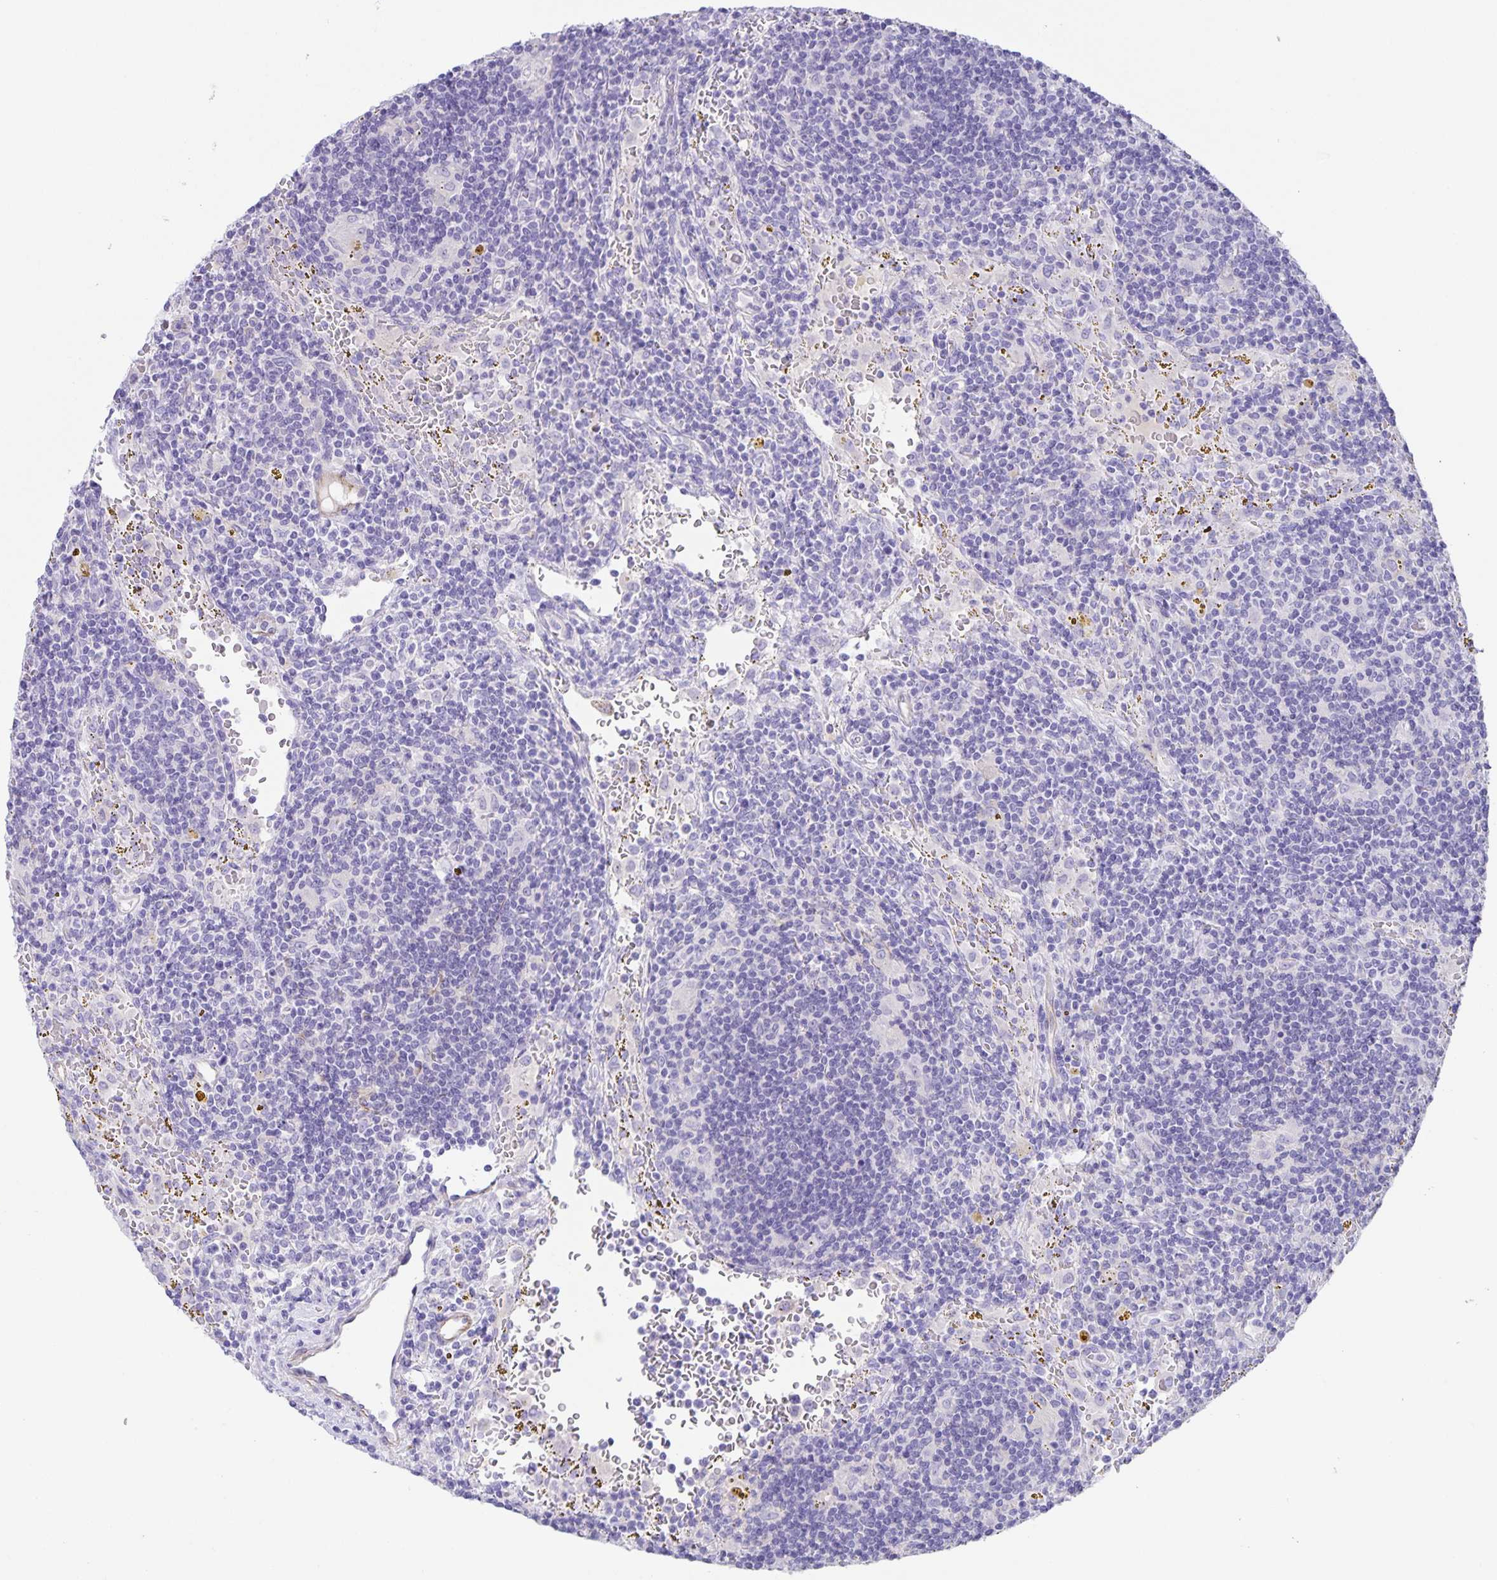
{"staining": {"intensity": "negative", "quantity": "none", "location": "none"}, "tissue": "lymphoma", "cell_type": "Tumor cells", "image_type": "cancer", "snomed": [{"axis": "morphology", "description": "Malignant lymphoma, non-Hodgkin's type, Low grade"}, {"axis": "topography", "description": "Spleen"}], "caption": "The photomicrograph shows no staining of tumor cells in low-grade malignant lymphoma, non-Hodgkin's type.", "gene": "UBQLN3", "patient": {"sex": "female", "age": 70}}